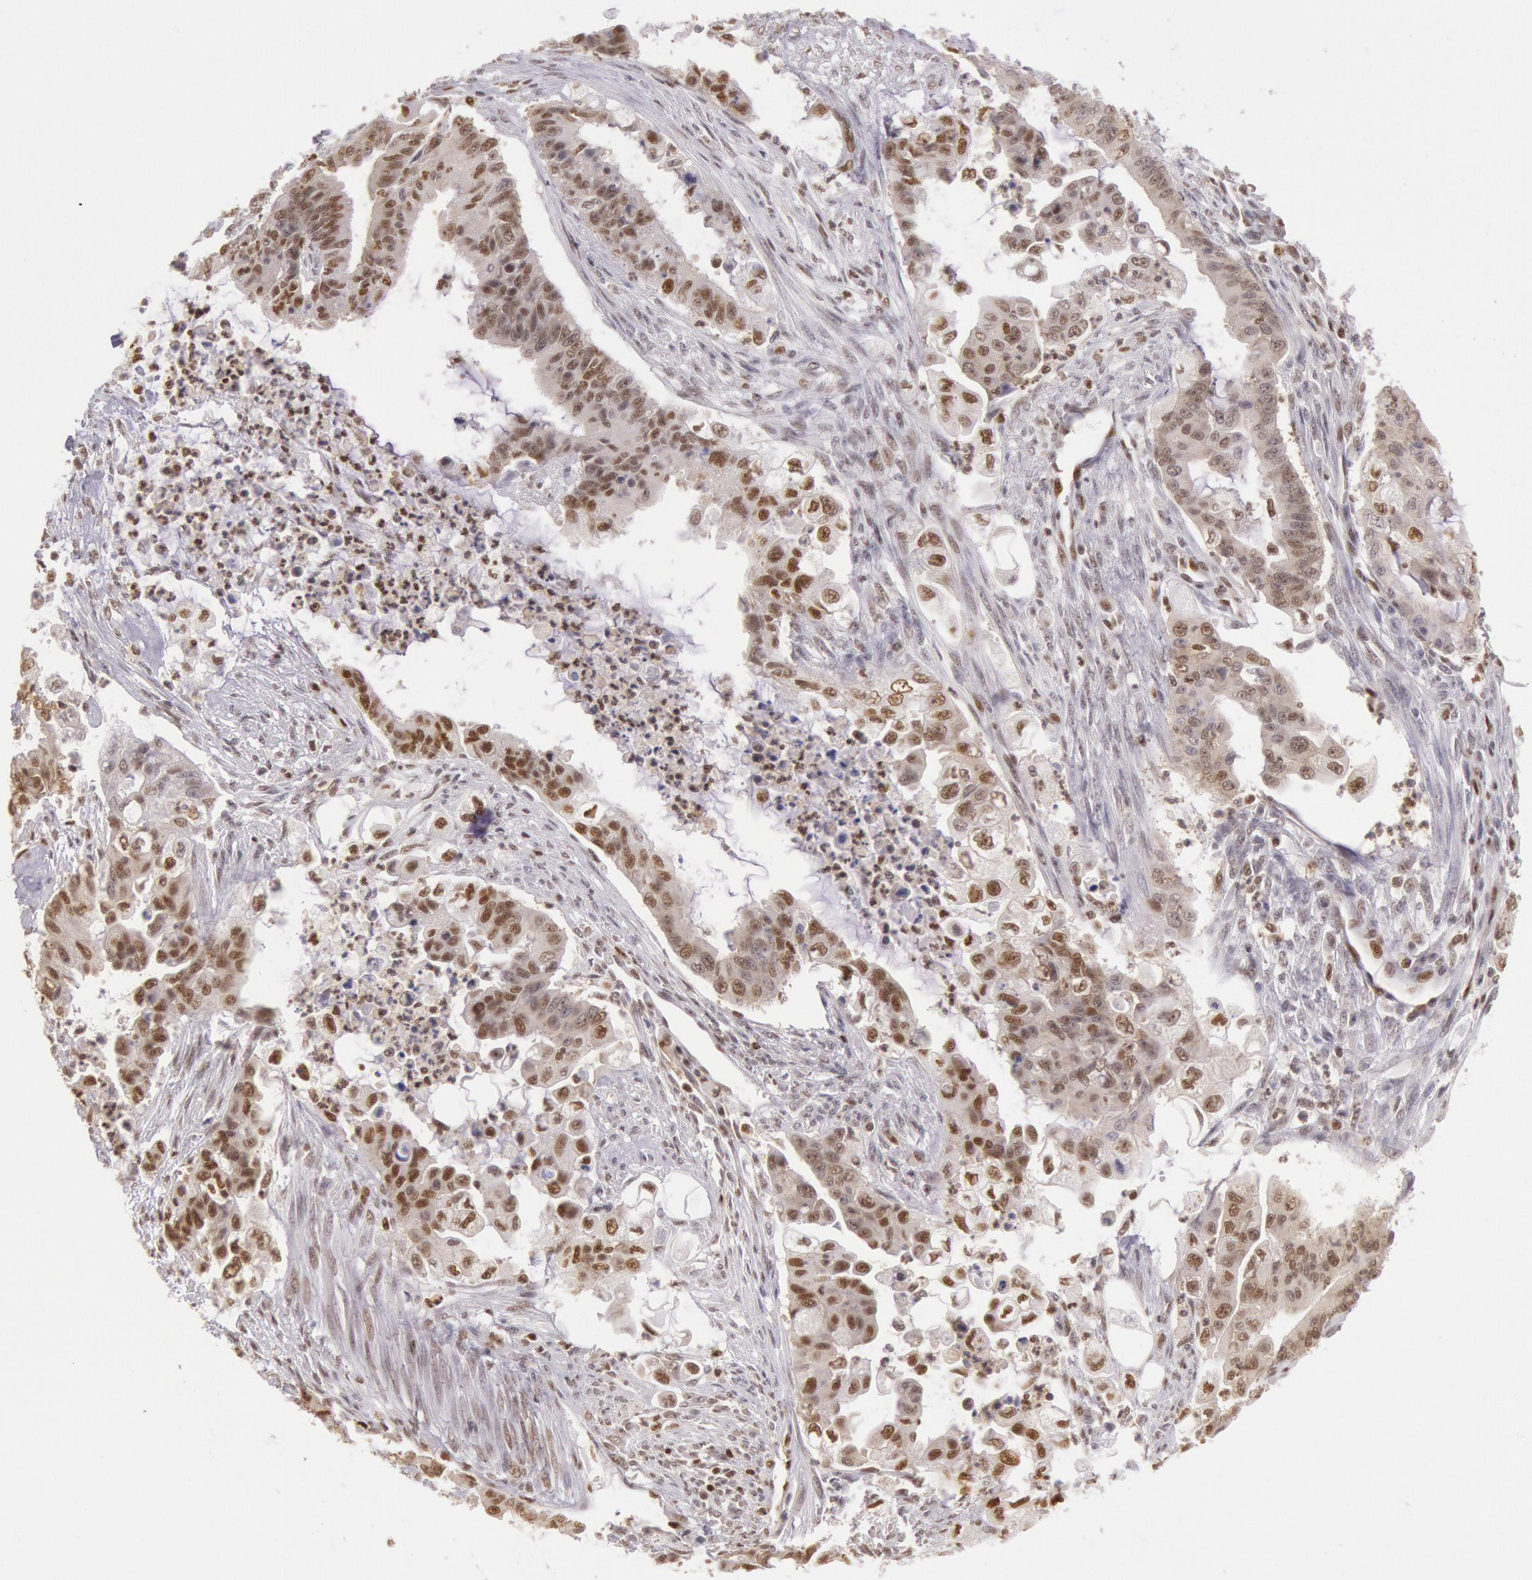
{"staining": {"intensity": "moderate", "quantity": ">75%", "location": "nuclear"}, "tissue": "endometrial cancer", "cell_type": "Tumor cells", "image_type": "cancer", "snomed": [{"axis": "morphology", "description": "Adenocarcinoma, NOS"}, {"axis": "topography", "description": "Endometrium"}], "caption": "A brown stain shows moderate nuclear staining of a protein in endometrial cancer (adenocarcinoma) tumor cells.", "gene": "ESS2", "patient": {"sex": "female", "age": 75}}